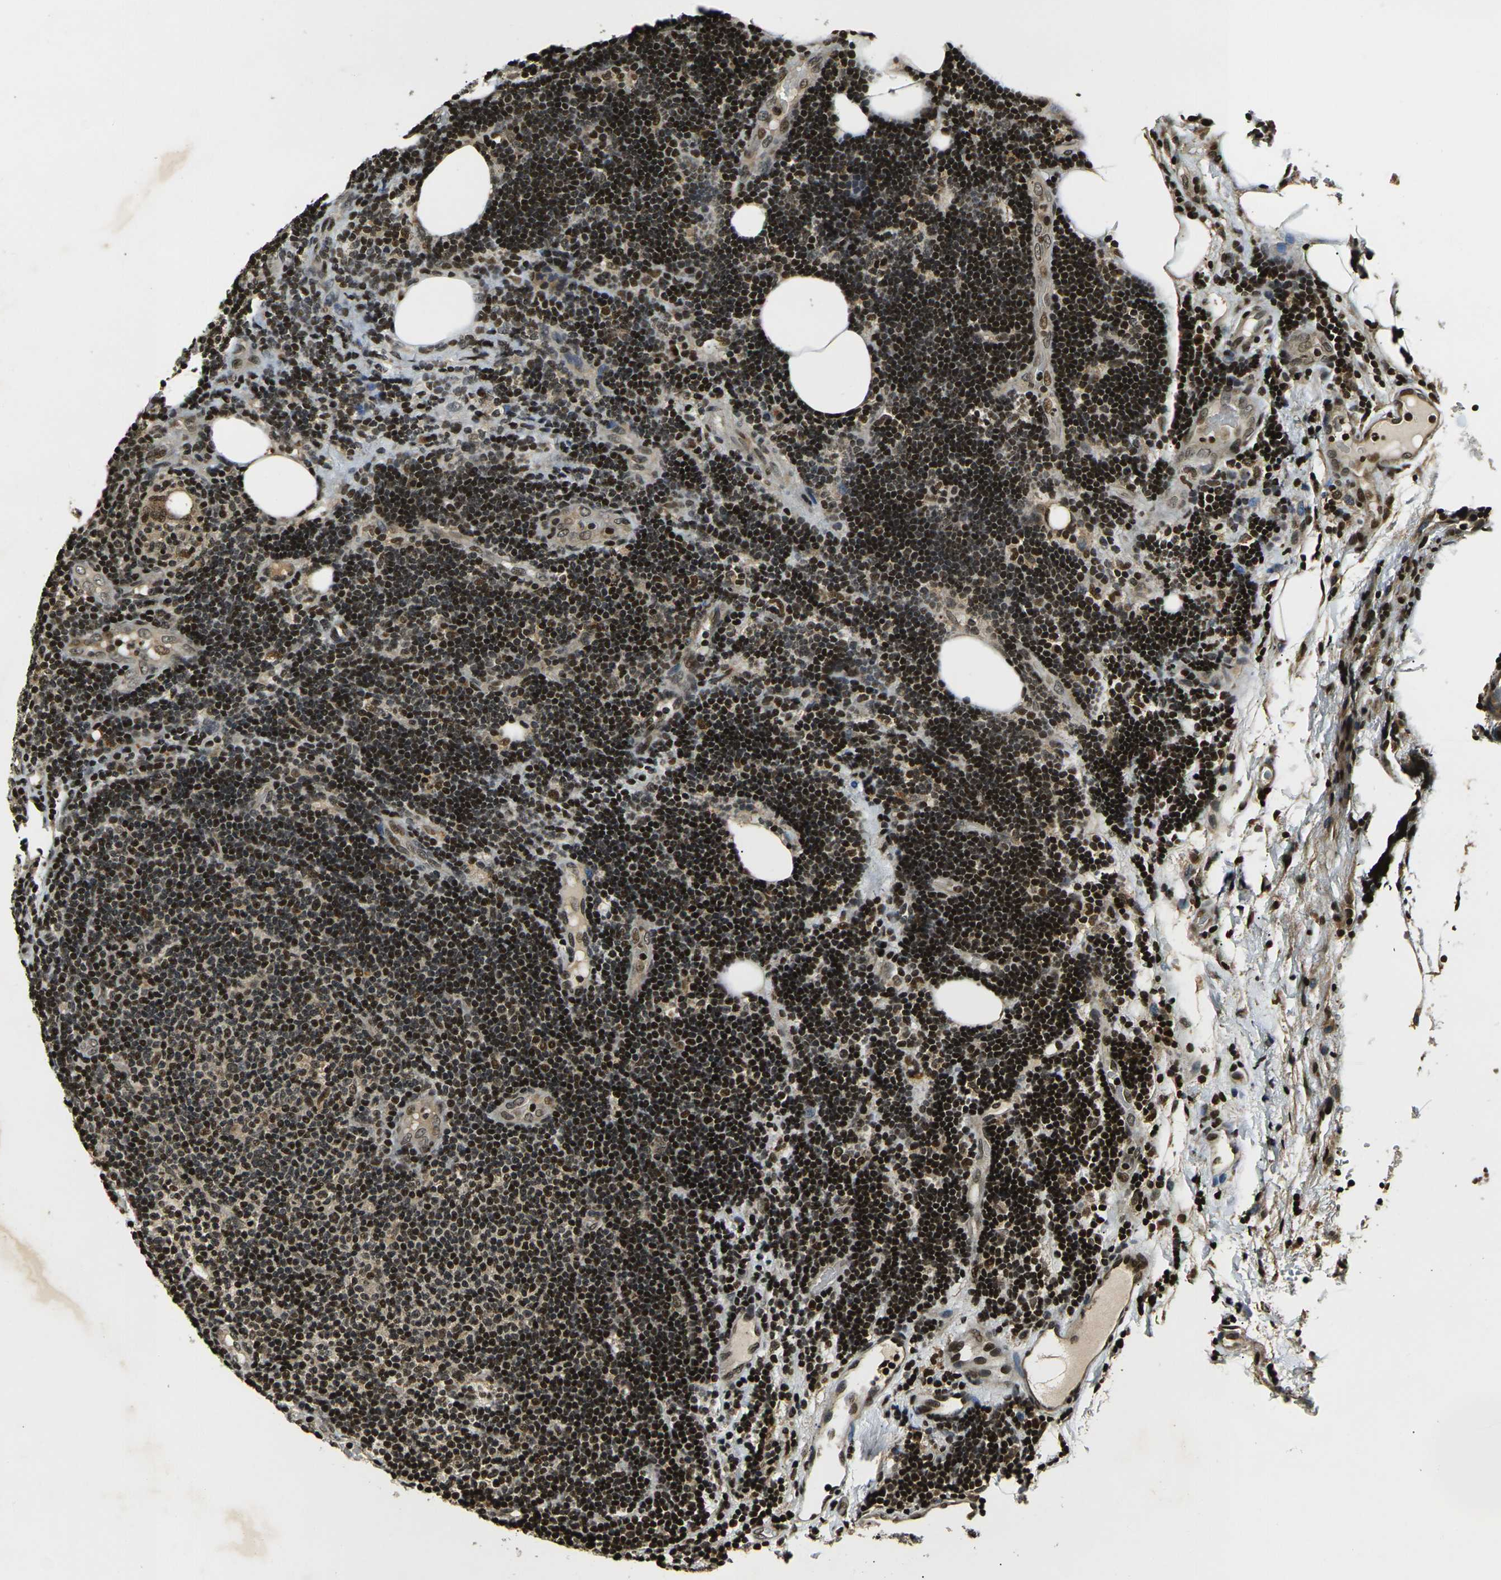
{"staining": {"intensity": "strong", "quantity": "25%-75%", "location": "nuclear"}, "tissue": "lymphoma", "cell_type": "Tumor cells", "image_type": "cancer", "snomed": [{"axis": "morphology", "description": "Malignant lymphoma, non-Hodgkin's type, Low grade"}, {"axis": "topography", "description": "Lymph node"}], "caption": "Immunohistochemical staining of low-grade malignant lymphoma, non-Hodgkin's type reveals high levels of strong nuclear staining in approximately 25%-75% of tumor cells.", "gene": "ACTL6A", "patient": {"sex": "male", "age": 83}}